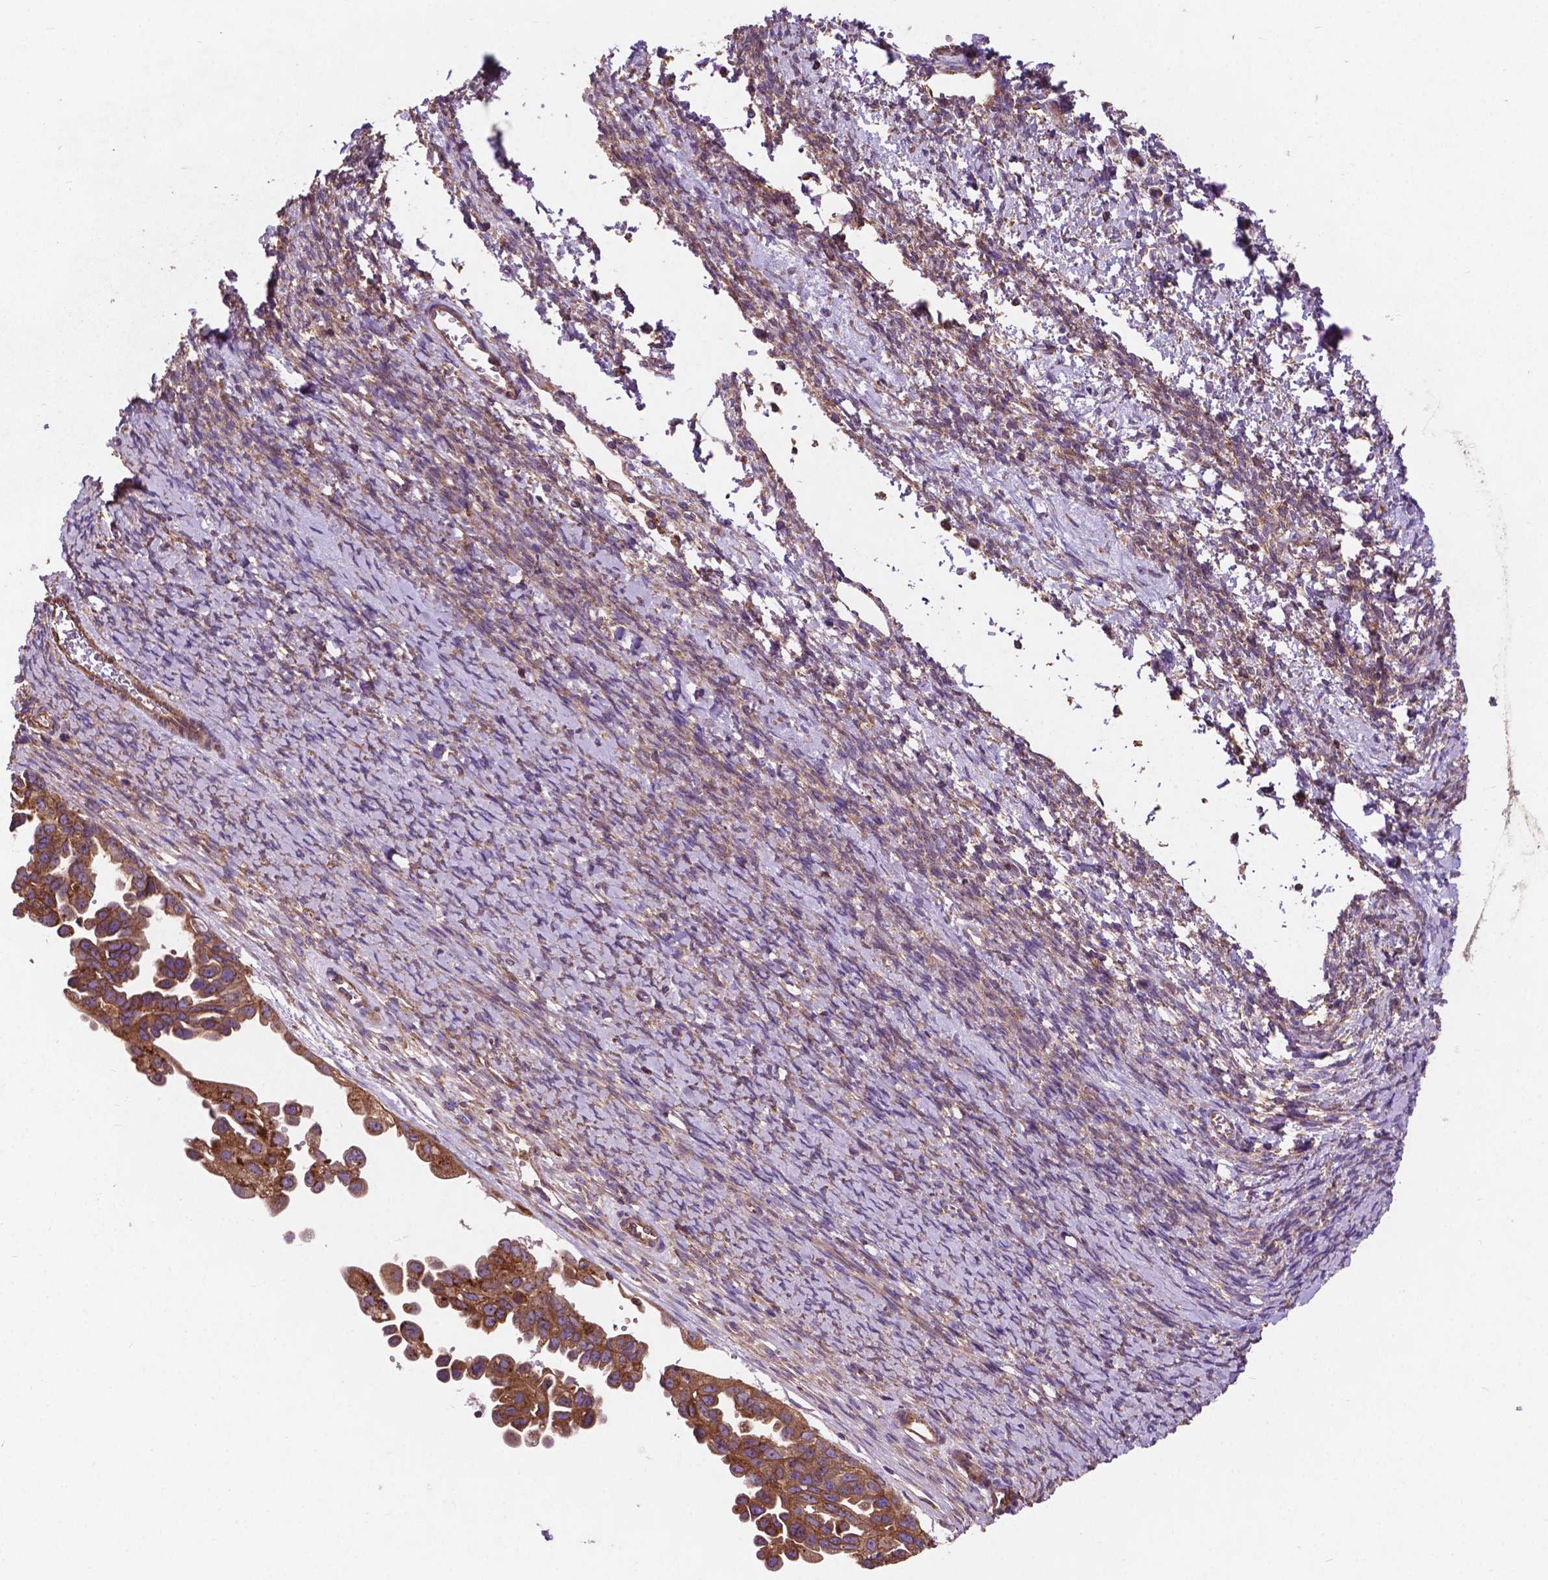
{"staining": {"intensity": "moderate", "quantity": ">75%", "location": "cytoplasmic/membranous"}, "tissue": "ovarian cancer", "cell_type": "Tumor cells", "image_type": "cancer", "snomed": [{"axis": "morphology", "description": "Cystadenocarcinoma, serous, NOS"}, {"axis": "topography", "description": "Ovary"}], "caption": "Protein expression analysis of human ovarian serous cystadenocarcinoma reveals moderate cytoplasmic/membranous staining in about >75% of tumor cells.", "gene": "CCDC71L", "patient": {"sex": "female", "age": 53}}